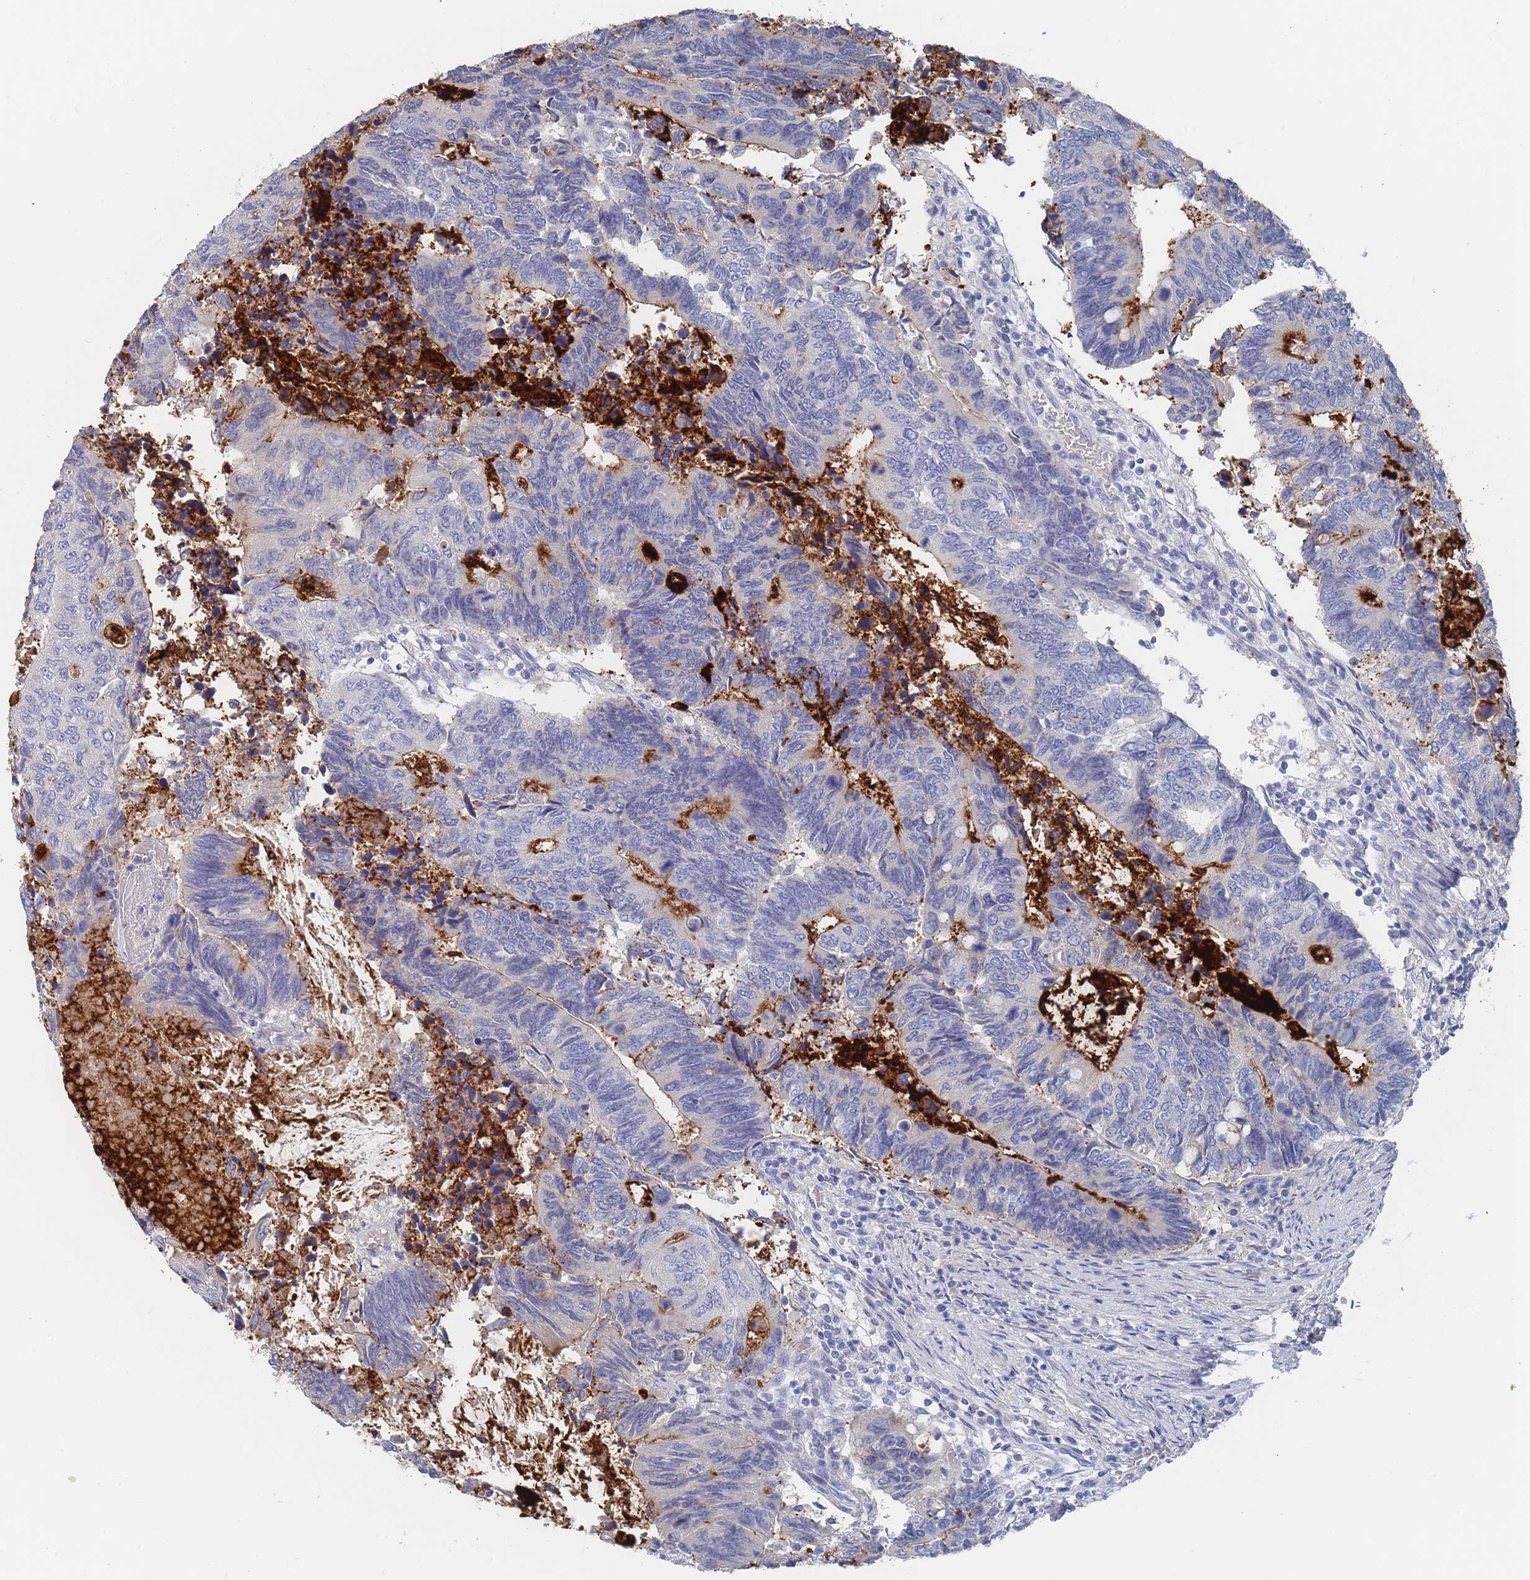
{"staining": {"intensity": "negative", "quantity": "none", "location": "none"}, "tissue": "colorectal cancer", "cell_type": "Tumor cells", "image_type": "cancer", "snomed": [{"axis": "morphology", "description": "Adenocarcinoma, NOS"}, {"axis": "topography", "description": "Colon"}], "caption": "High magnification brightfield microscopy of colorectal cancer (adenocarcinoma) stained with DAB (3,3'-diaminobenzidine) (brown) and counterstained with hematoxylin (blue): tumor cells show no significant positivity.", "gene": "ACAD11", "patient": {"sex": "male", "age": 87}}